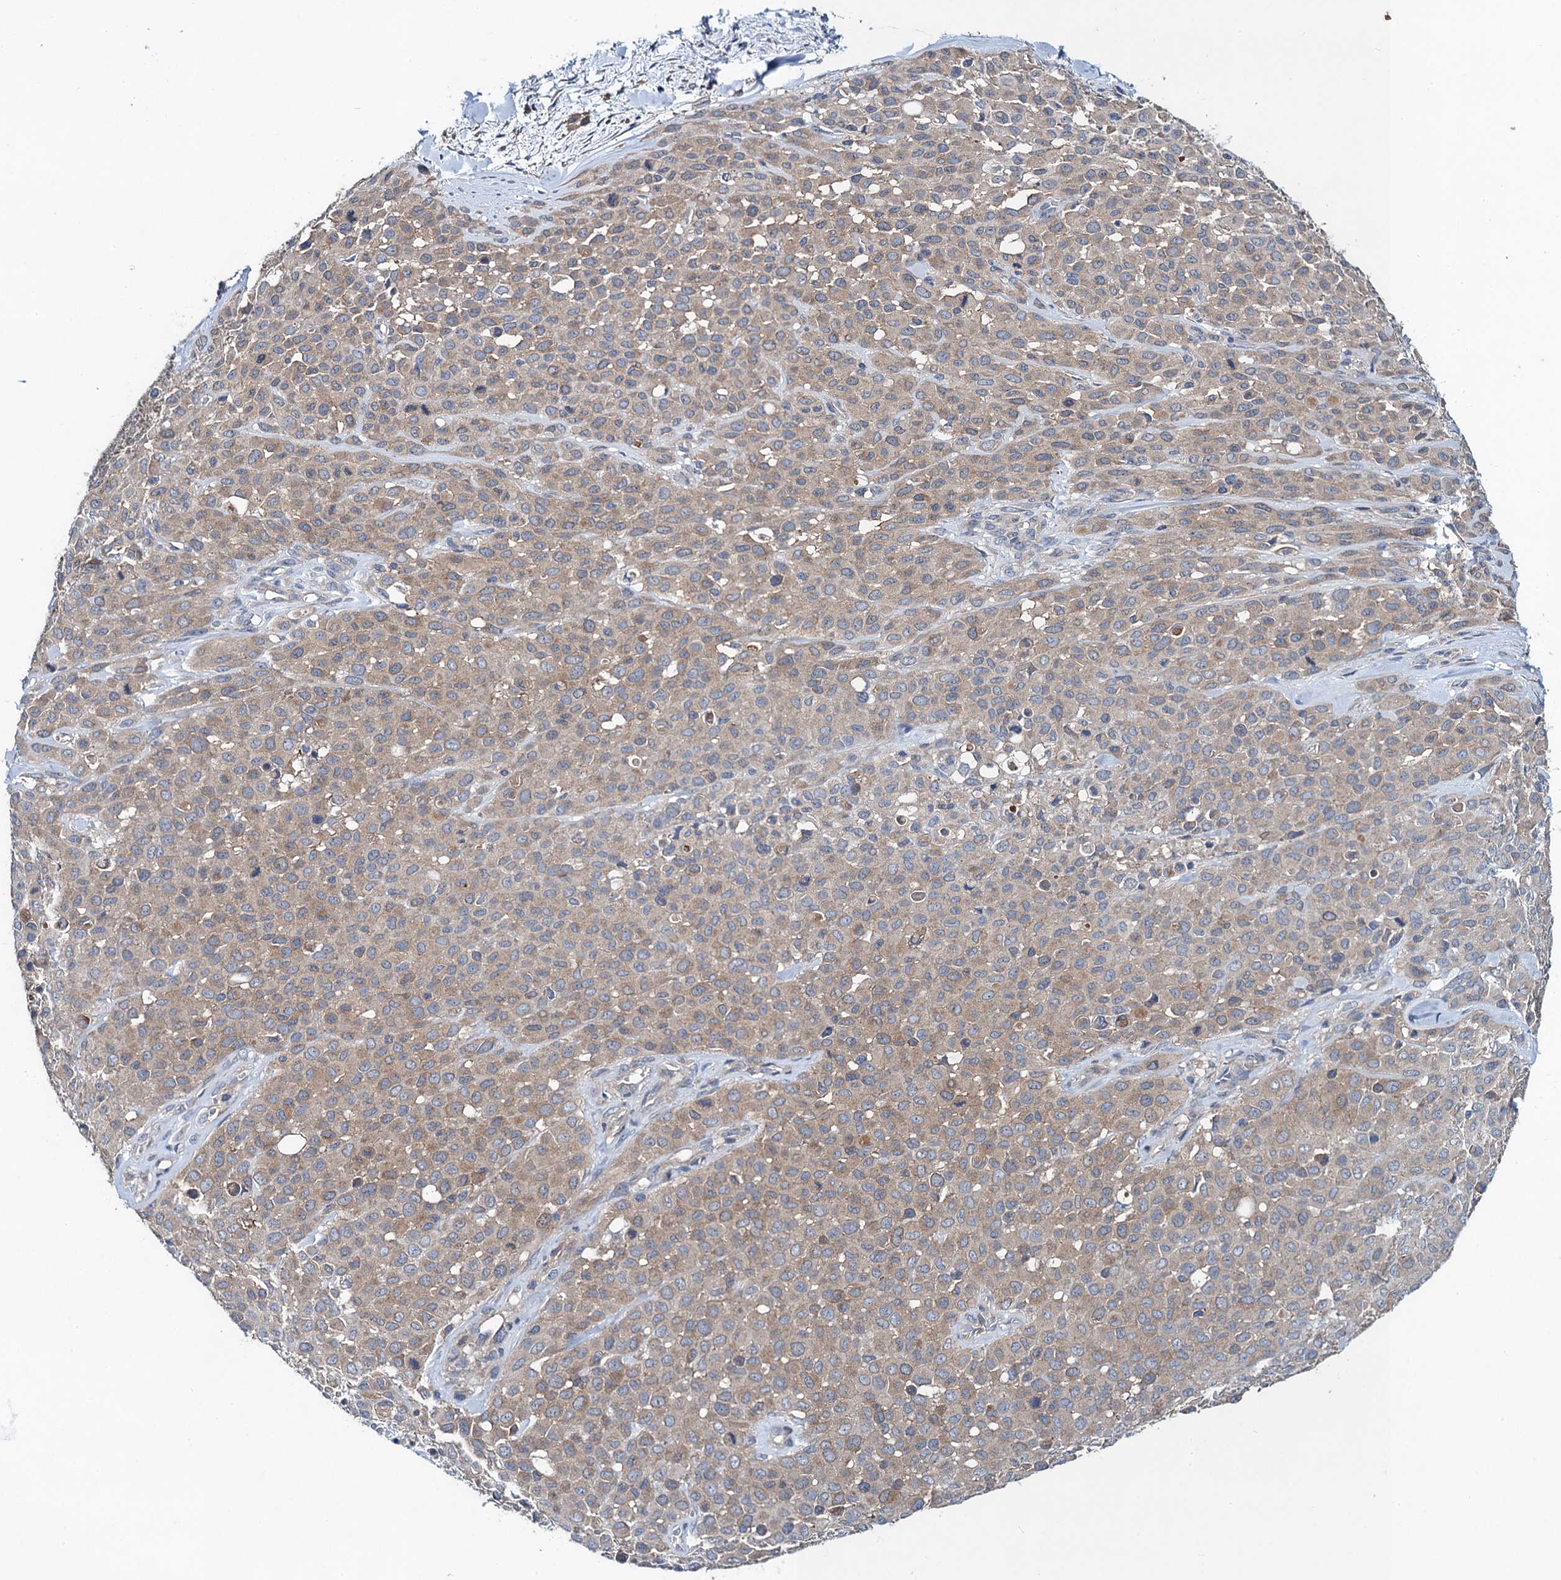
{"staining": {"intensity": "weak", "quantity": ">75%", "location": "cytoplasmic/membranous"}, "tissue": "melanoma", "cell_type": "Tumor cells", "image_type": "cancer", "snomed": [{"axis": "morphology", "description": "Malignant melanoma, Metastatic site"}, {"axis": "topography", "description": "Skin"}], "caption": "There is low levels of weak cytoplasmic/membranous positivity in tumor cells of malignant melanoma (metastatic site), as demonstrated by immunohistochemical staining (brown color).", "gene": "SNAP29", "patient": {"sex": "female", "age": 81}}